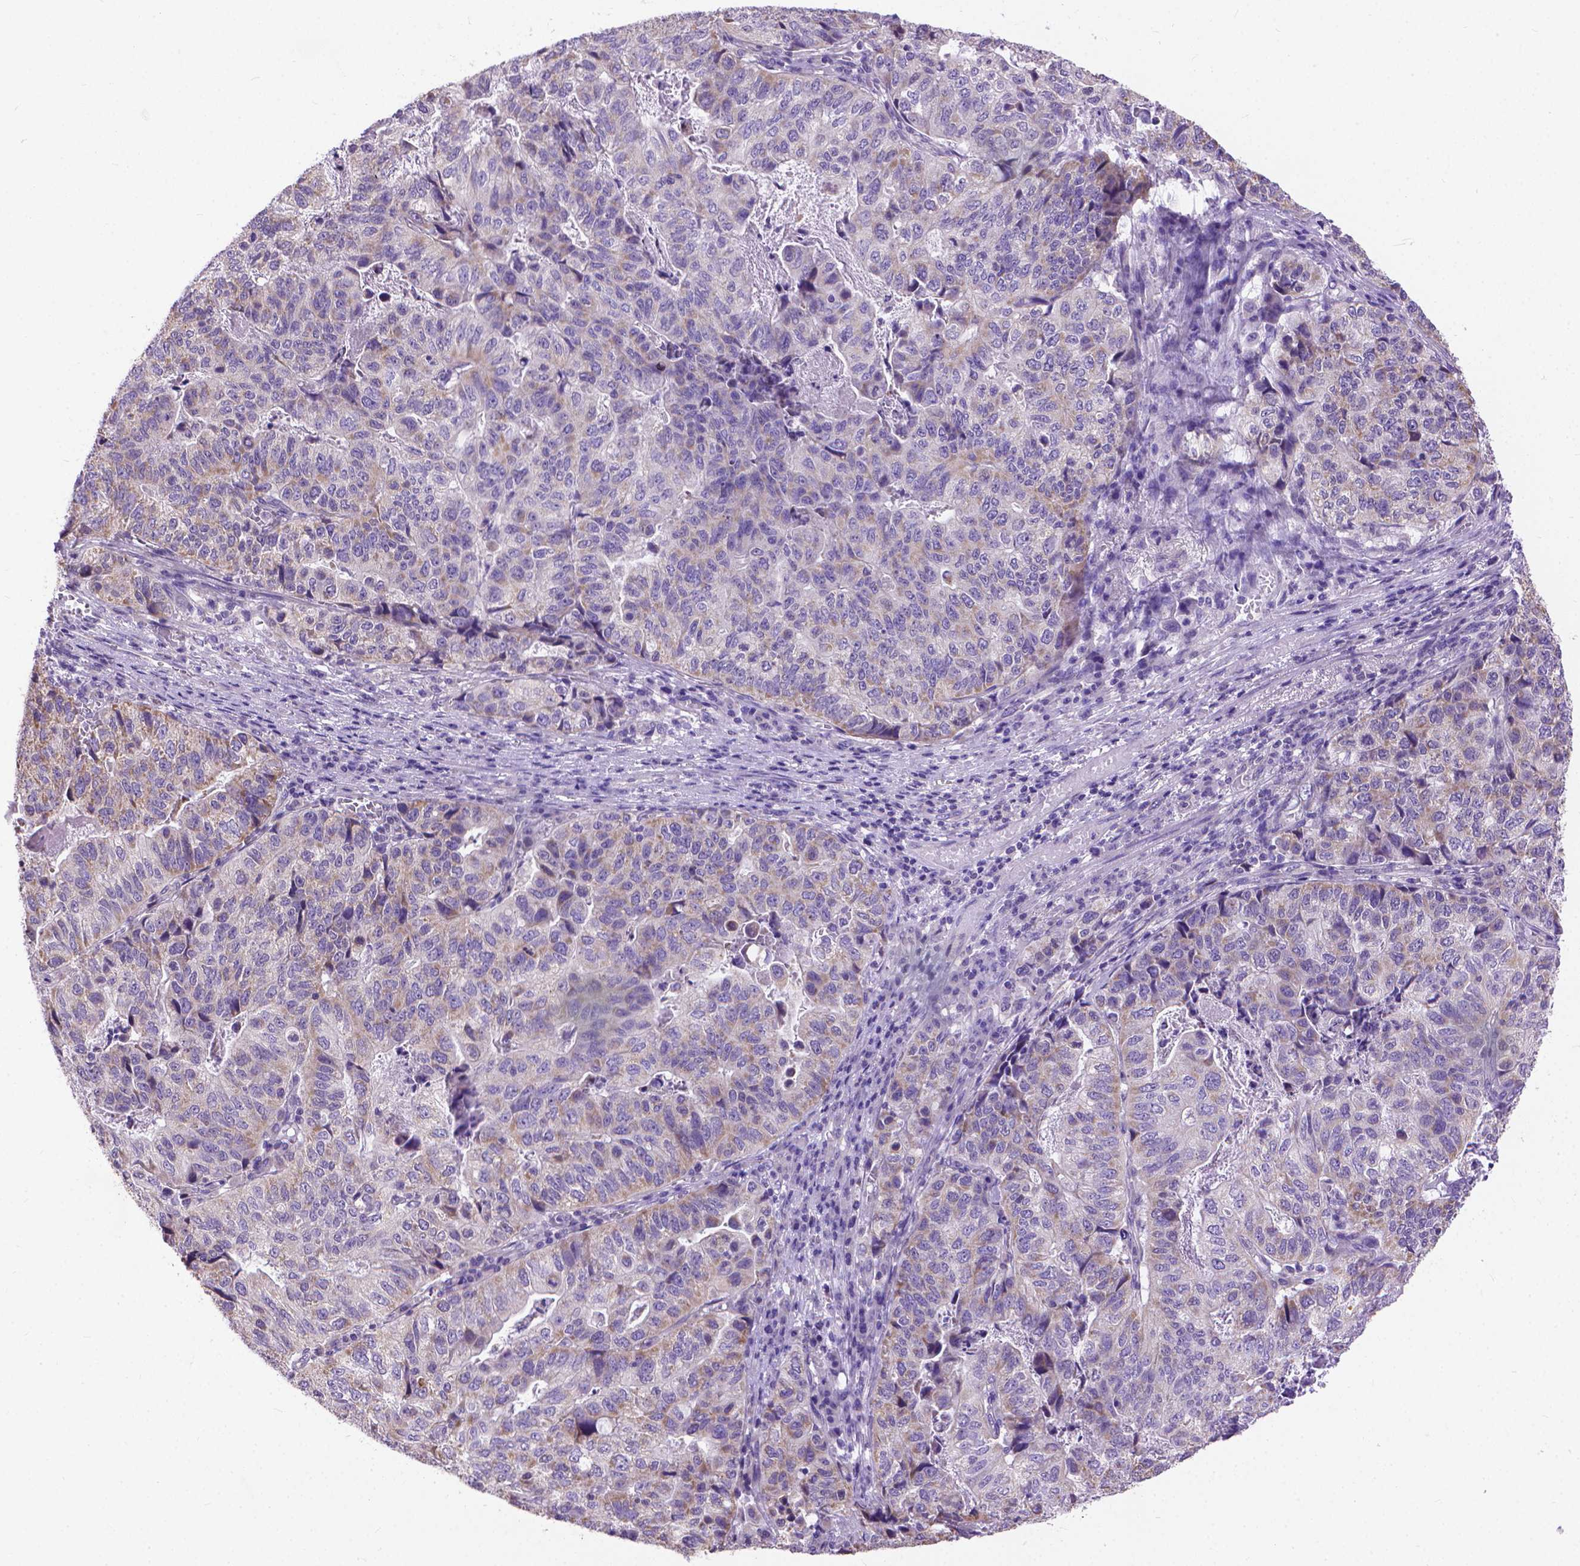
{"staining": {"intensity": "weak", "quantity": "<25%", "location": "cytoplasmic/membranous"}, "tissue": "stomach cancer", "cell_type": "Tumor cells", "image_type": "cancer", "snomed": [{"axis": "morphology", "description": "Adenocarcinoma, NOS"}, {"axis": "topography", "description": "Stomach, upper"}], "caption": "A high-resolution image shows IHC staining of stomach cancer, which demonstrates no significant positivity in tumor cells.", "gene": "SYN1", "patient": {"sex": "female", "age": 67}}